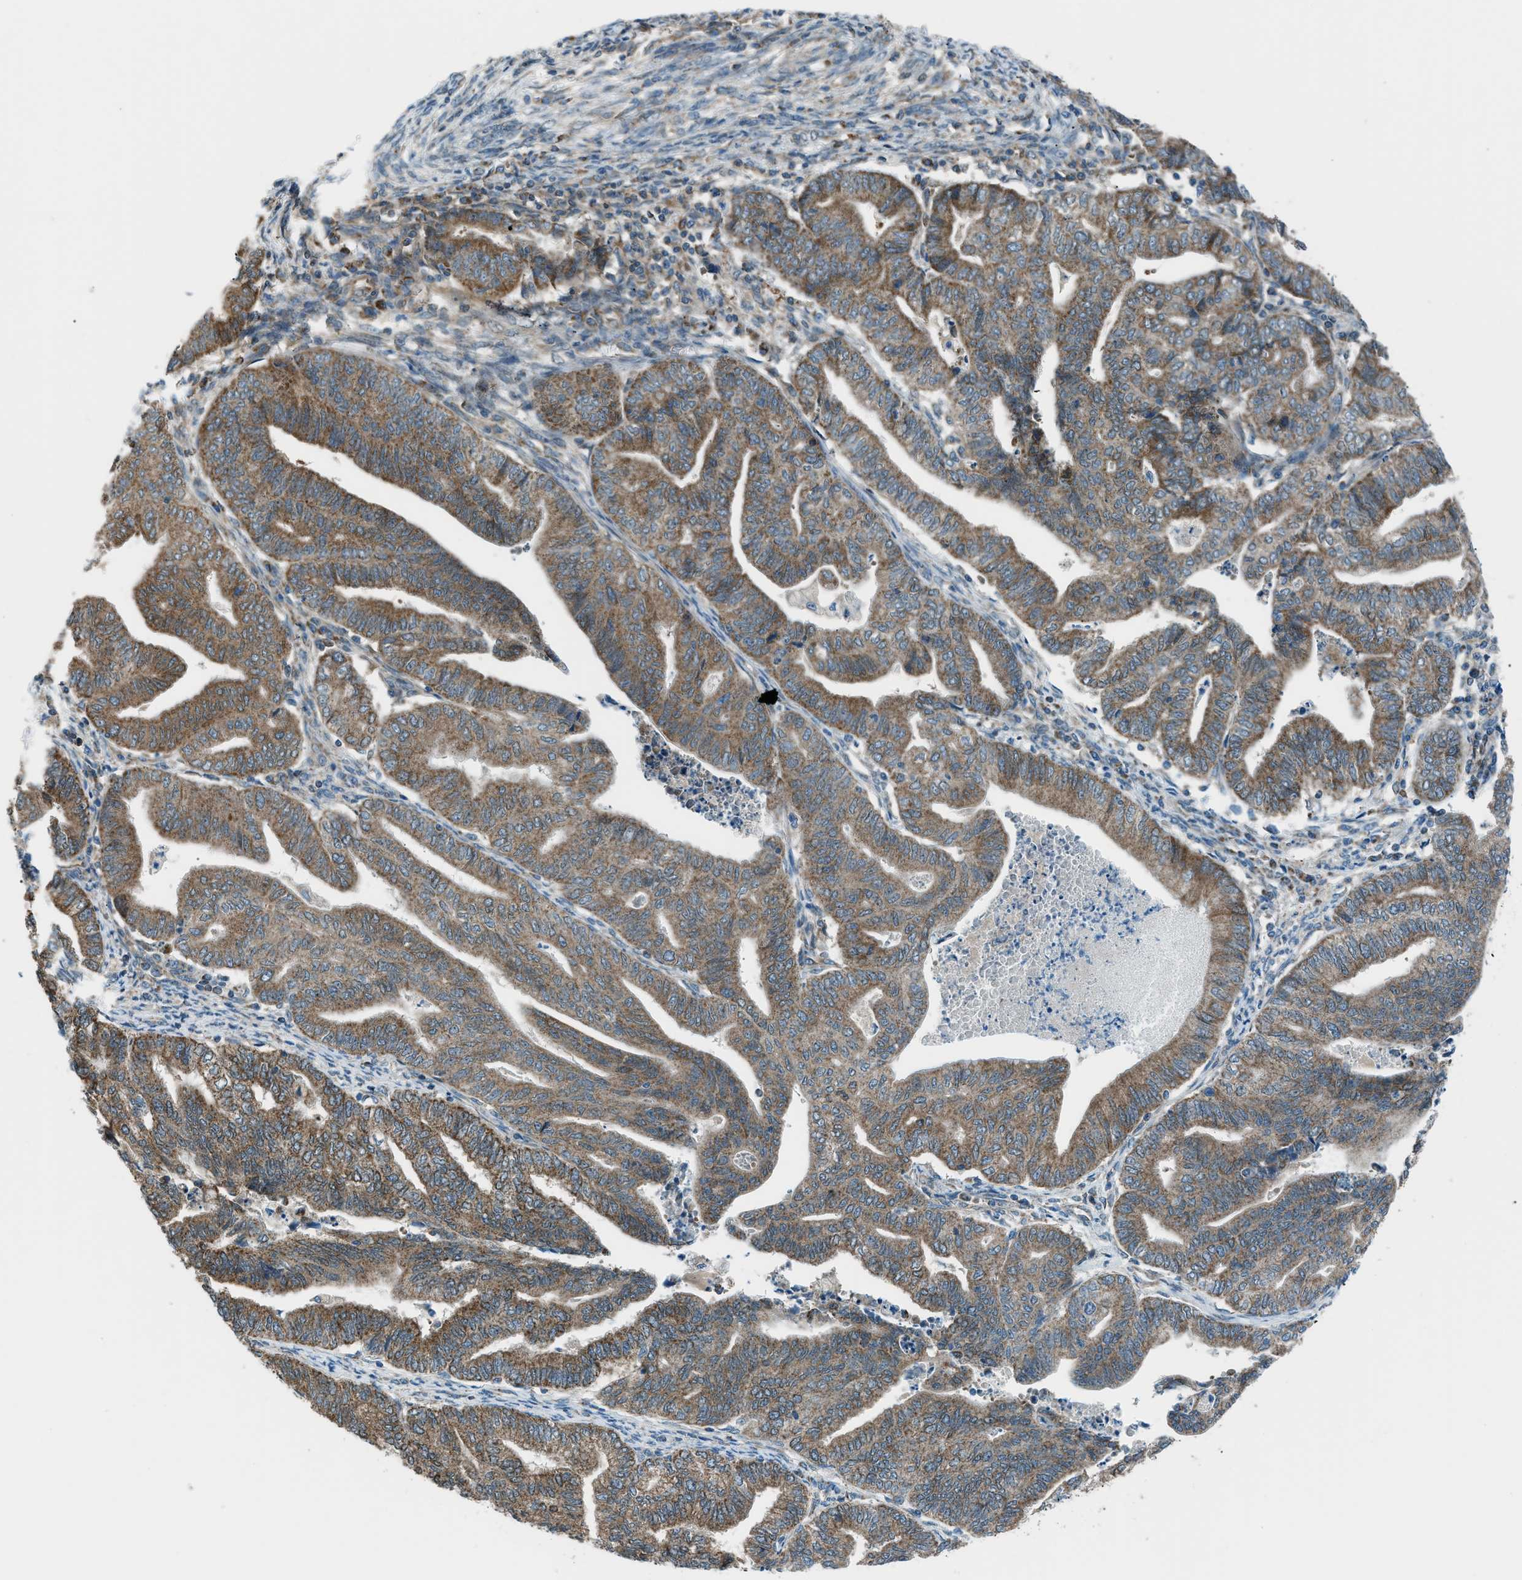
{"staining": {"intensity": "weak", "quantity": ">75%", "location": "cytoplasmic/membranous"}, "tissue": "endometrial cancer", "cell_type": "Tumor cells", "image_type": "cancer", "snomed": [{"axis": "morphology", "description": "Adenocarcinoma, NOS"}, {"axis": "topography", "description": "Endometrium"}], "caption": "Immunohistochemistry (IHC) image of human endometrial cancer stained for a protein (brown), which demonstrates low levels of weak cytoplasmic/membranous expression in about >75% of tumor cells.", "gene": "PIGG", "patient": {"sex": "female", "age": 79}}